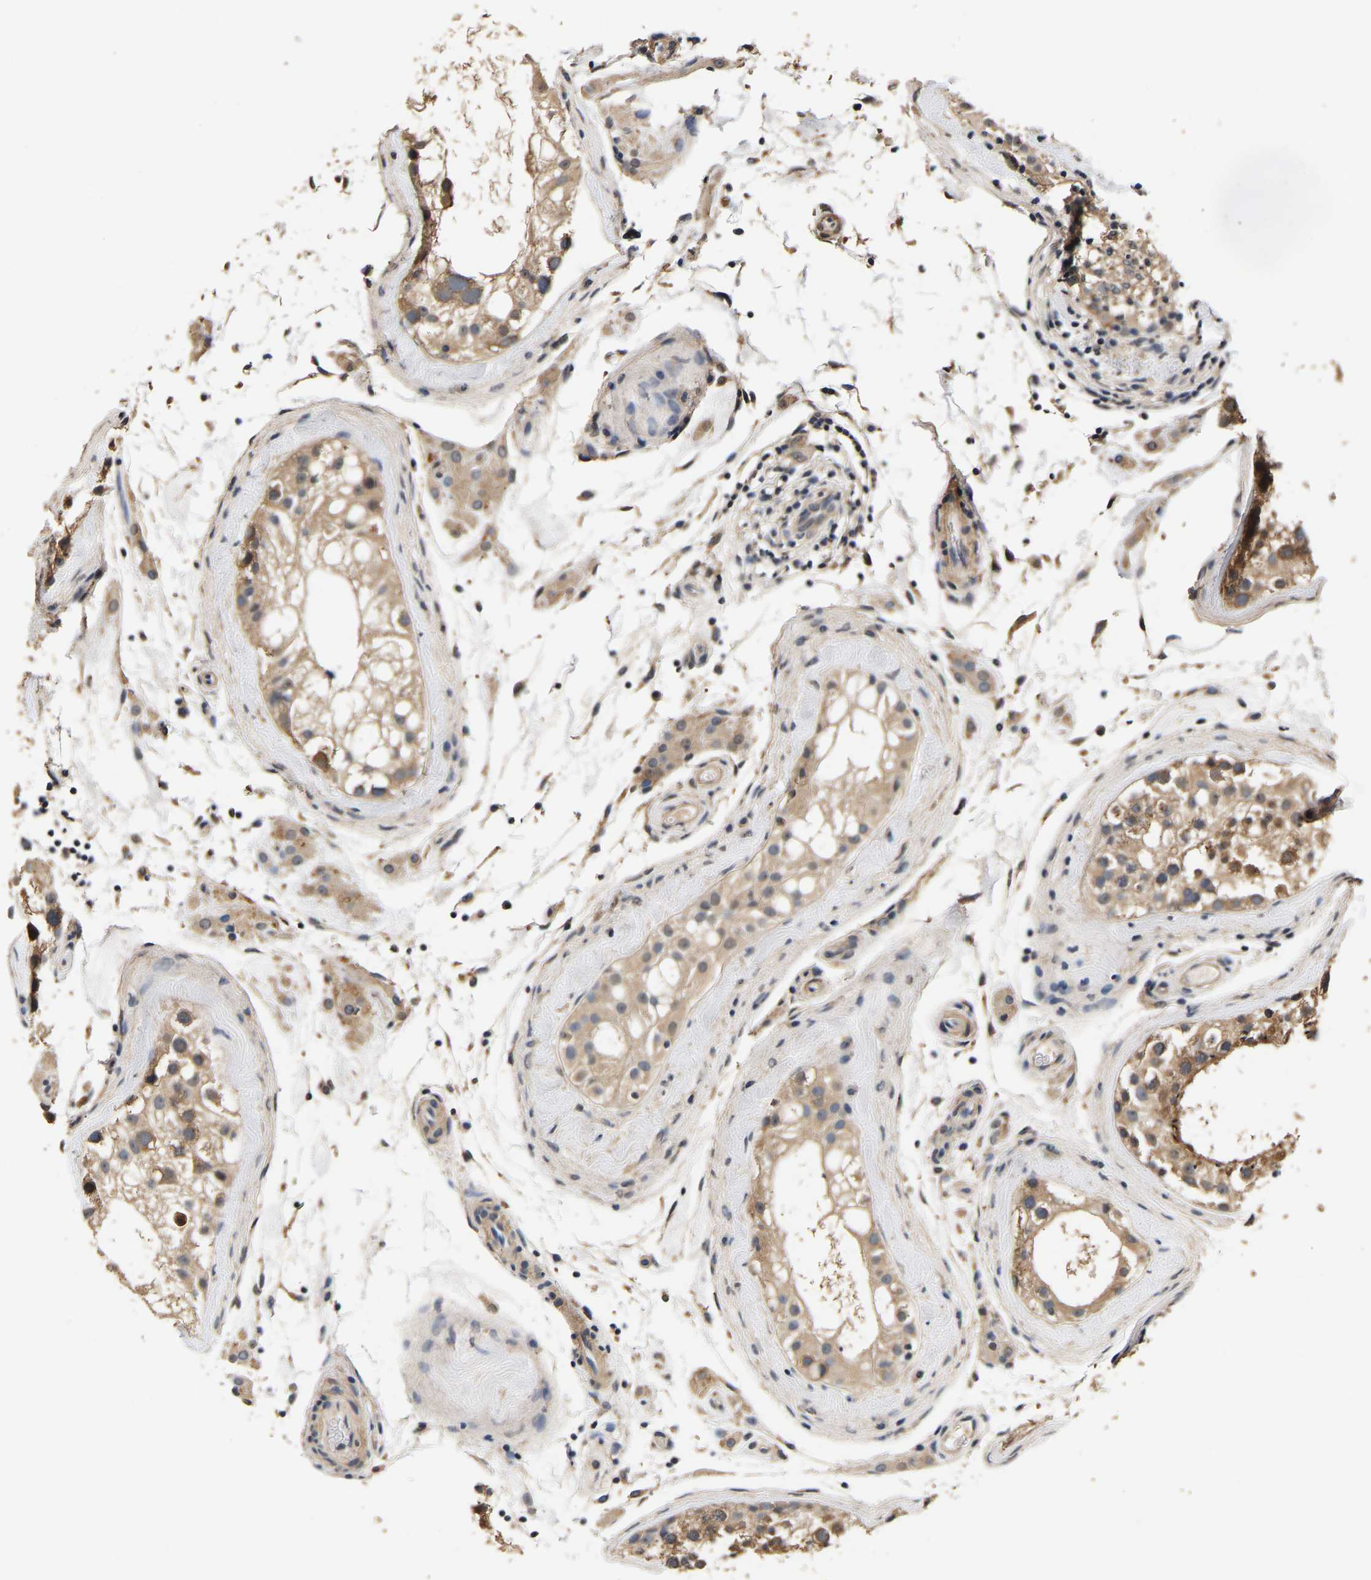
{"staining": {"intensity": "moderate", "quantity": ">75%", "location": "cytoplasmic/membranous"}, "tissue": "testis", "cell_type": "Cells in seminiferous ducts", "image_type": "normal", "snomed": [{"axis": "morphology", "description": "Normal tissue, NOS"}, {"axis": "topography", "description": "Testis"}], "caption": "DAB (3,3'-diaminobenzidine) immunohistochemical staining of unremarkable testis demonstrates moderate cytoplasmic/membranous protein staining in about >75% of cells in seminiferous ducts.", "gene": "RUVBL1", "patient": {"sex": "male", "age": 46}}